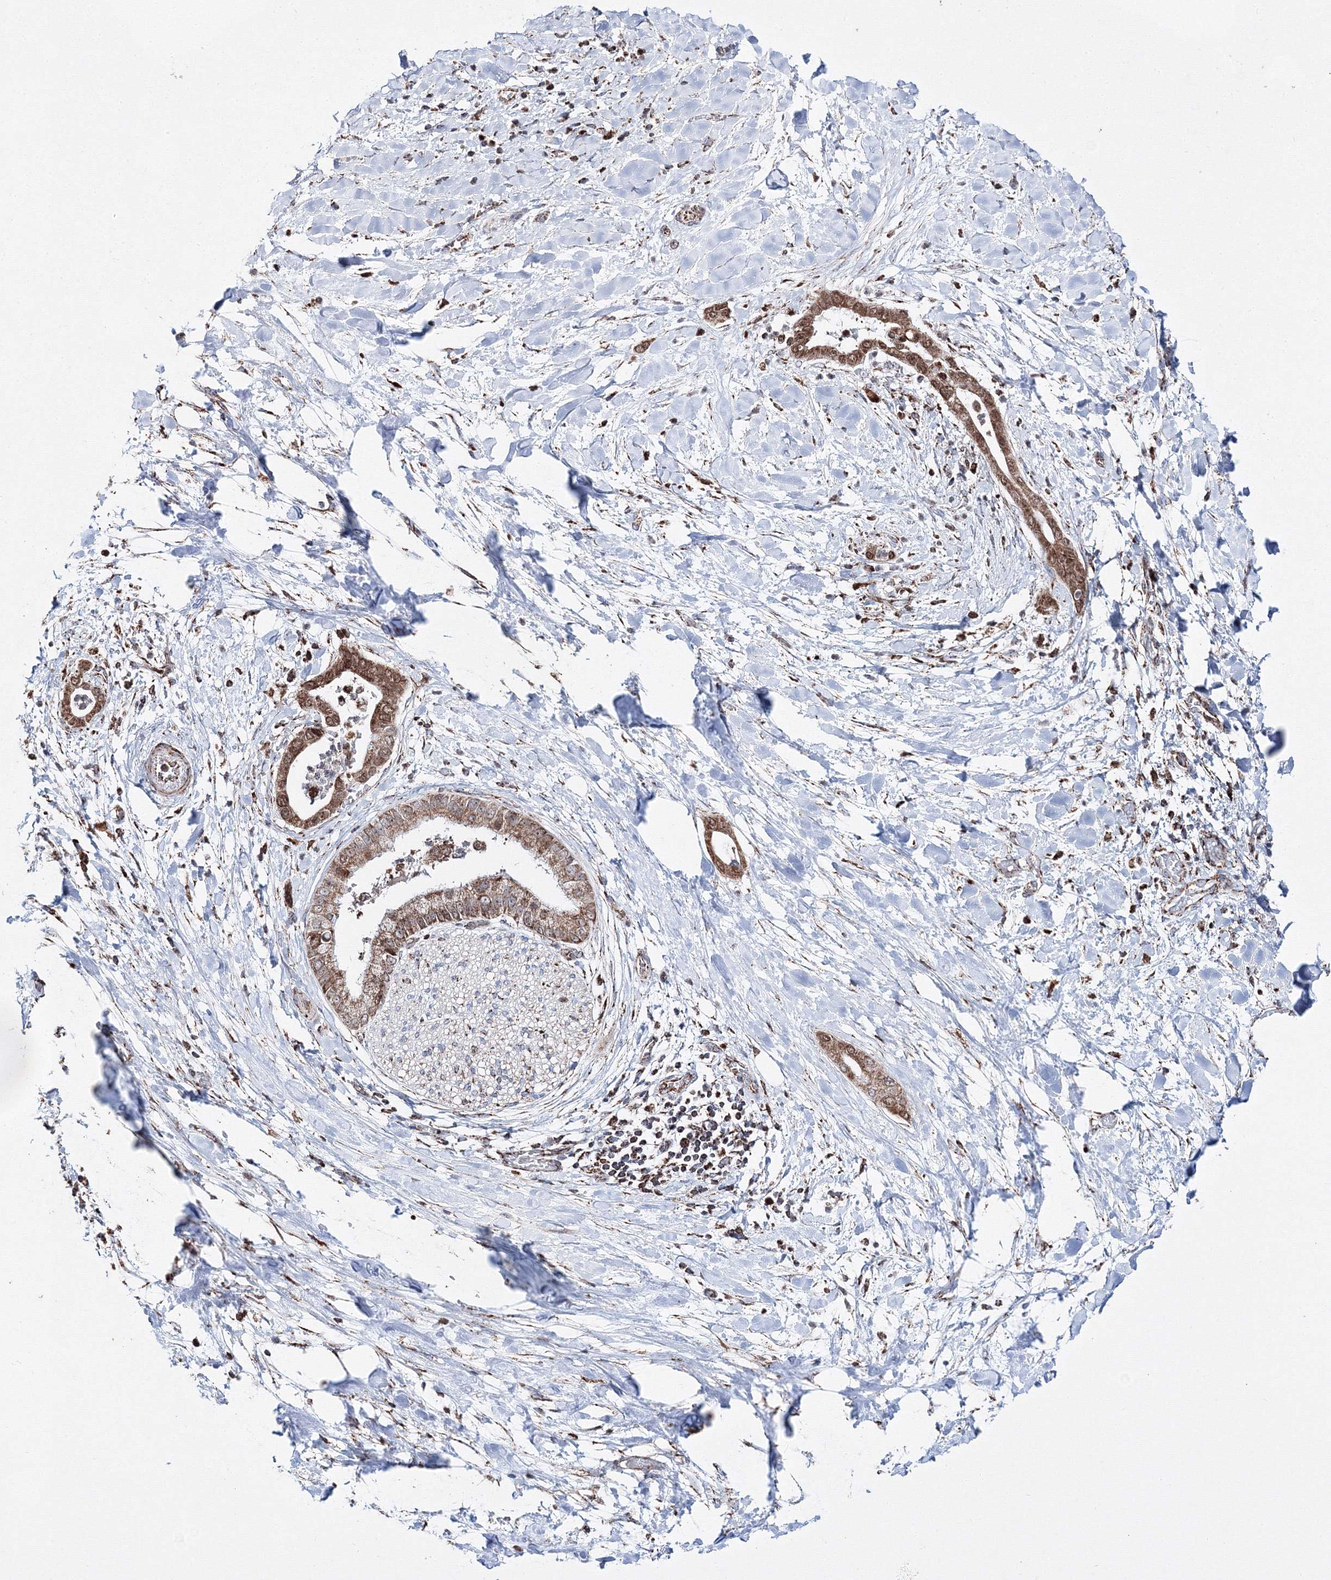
{"staining": {"intensity": "moderate", "quantity": ">75%", "location": "cytoplasmic/membranous"}, "tissue": "liver cancer", "cell_type": "Tumor cells", "image_type": "cancer", "snomed": [{"axis": "morphology", "description": "Cholangiocarcinoma"}, {"axis": "topography", "description": "Liver"}], "caption": "Tumor cells demonstrate moderate cytoplasmic/membranous expression in approximately >75% of cells in liver cholangiocarcinoma. (DAB = brown stain, brightfield microscopy at high magnification).", "gene": "HADHB", "patient": {"sex": "female", "age": 54}}